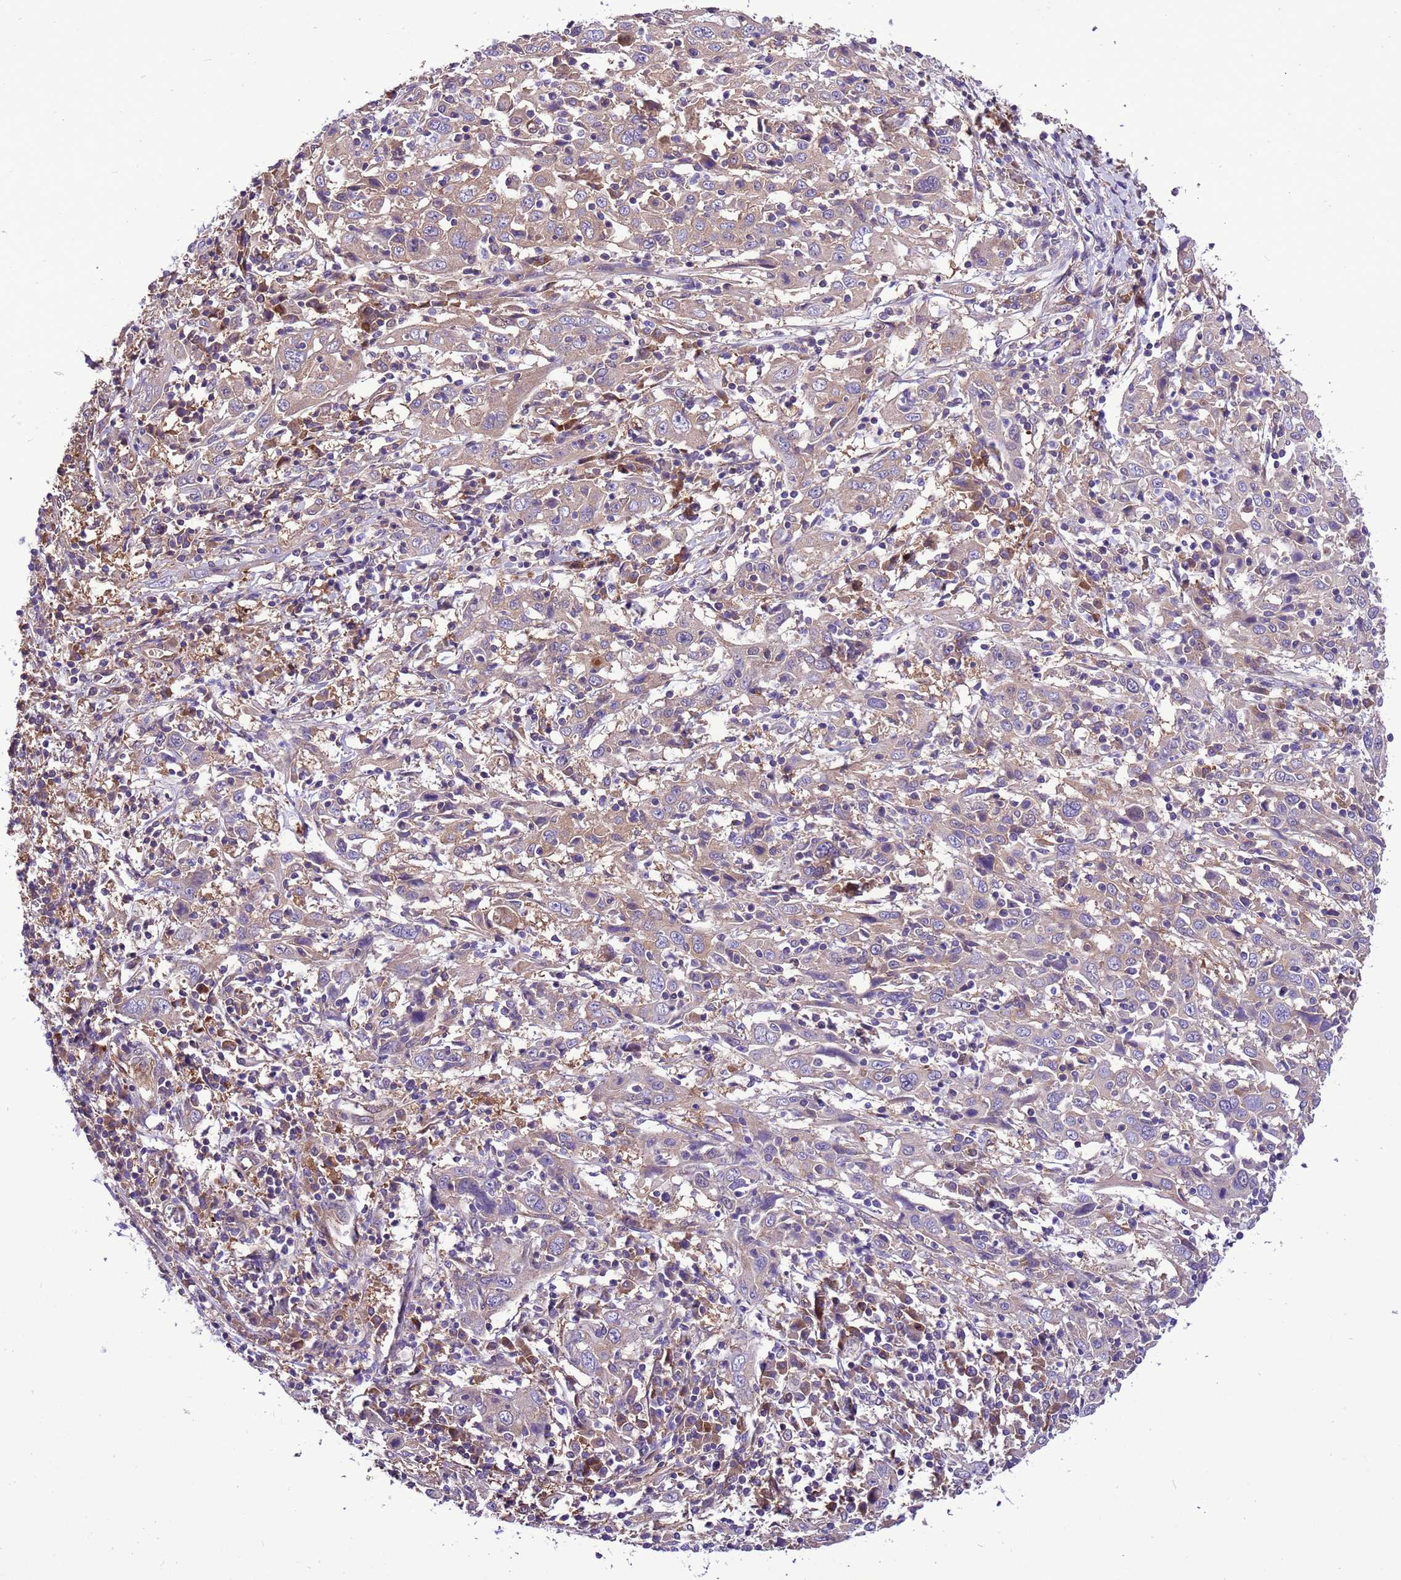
{"staining": {"intensity": "weak", "quantity": "25%-75%", "location": "cytoplasmic/membranous"}, "tissue": "cervical cancer", "cell_type": "Tumor cells", "image_type": "cancer", "snomed": [{"axis": "morphology", "description": "Squamous cell carcinoma, NOS"}, {"axis": "topography", "description": "Cervix"}], "caption": "Protein positivity by immunohistochemistry (IHC) reveals weak cytoplasmic/membranous expression in about 25%-75% of tumor cells in cervical cancer.", "gene": "RABEP2", "patient": {"sex": "female", "age": 46}}